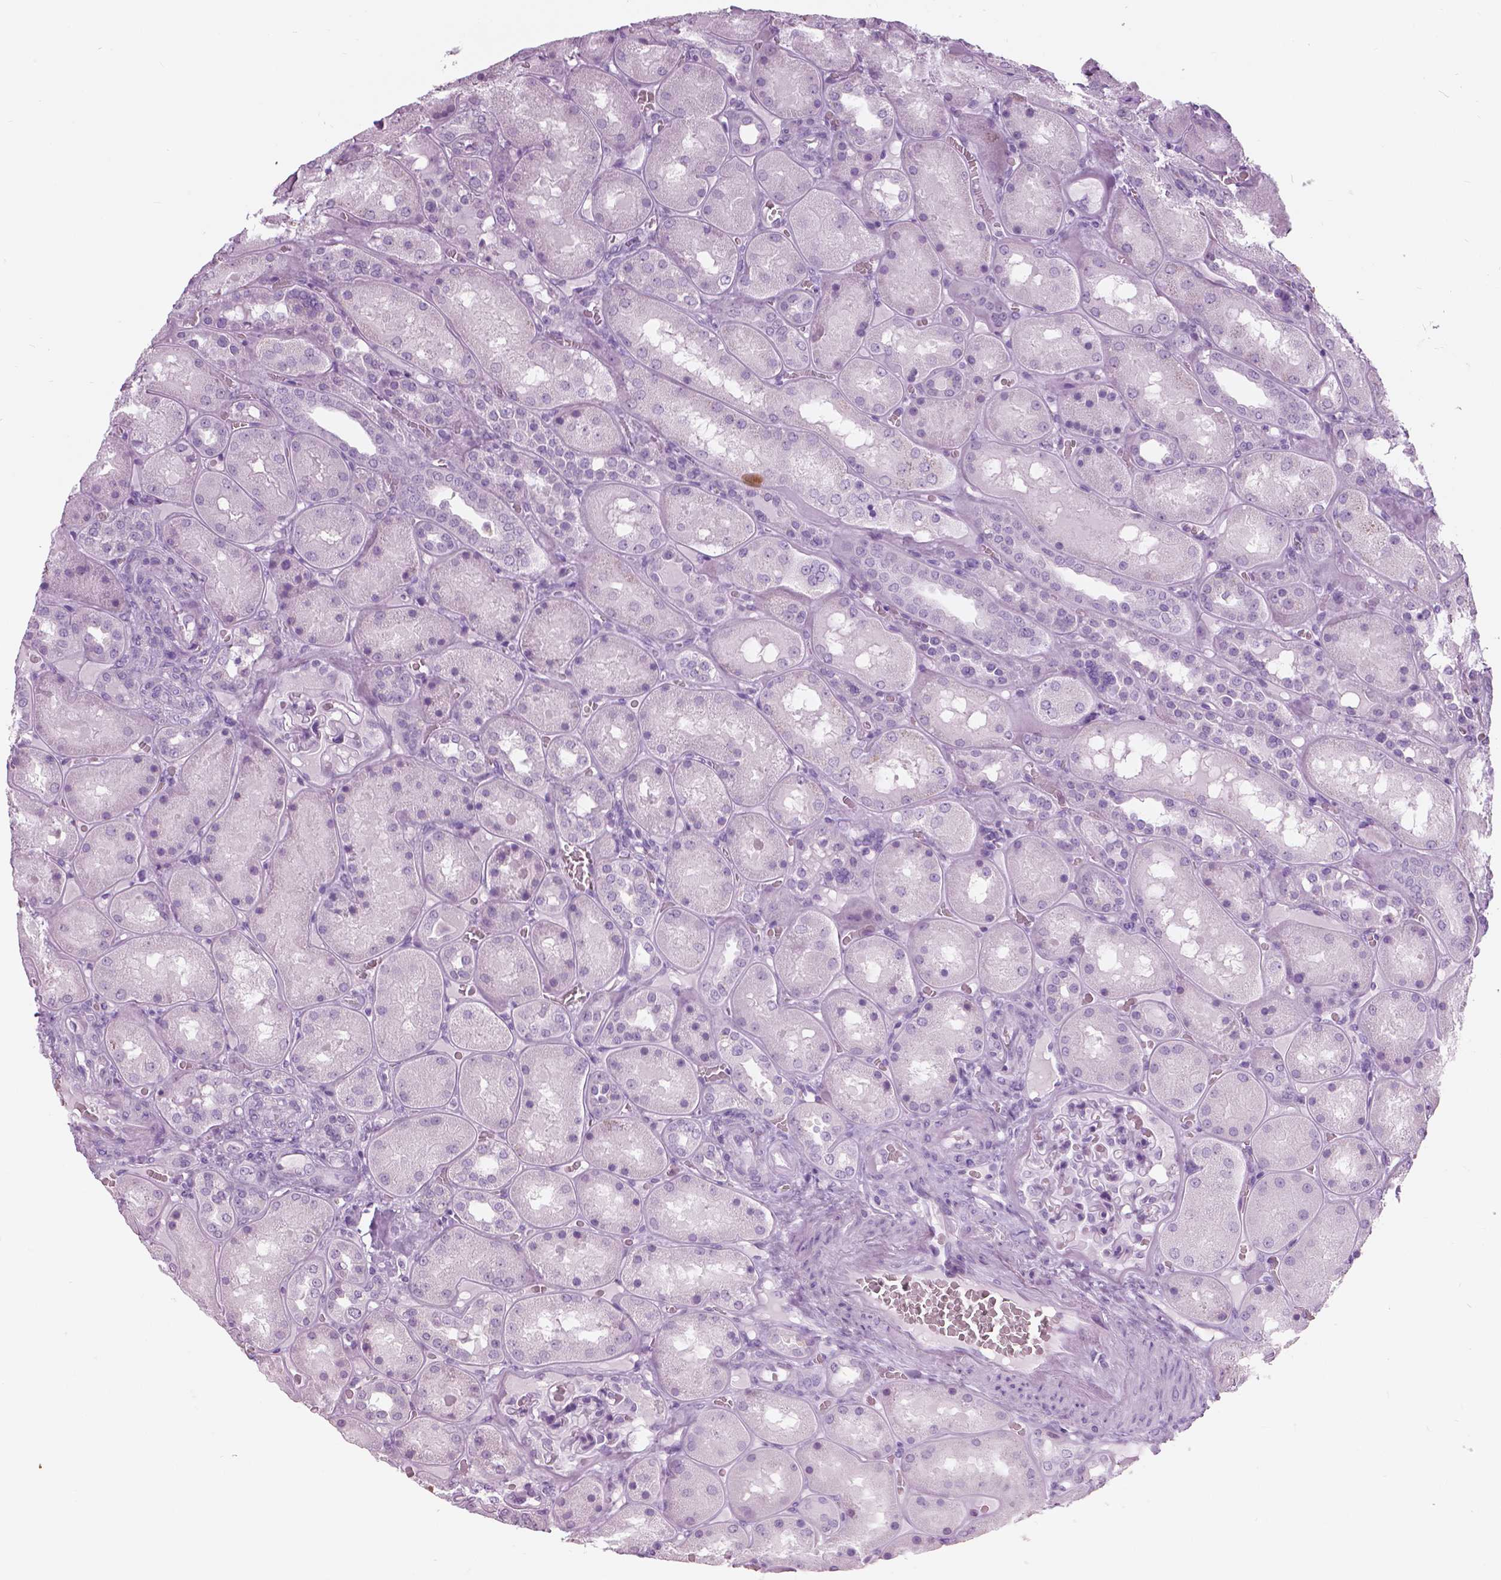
{"staining": {"intensity": "negative", "quantity": "none", "location": "none"}, "tissue": "kidney", "cell_type": "Cells in glomeruli", "image_type": "normal", "snomed": [{"axis": "morphology", "description": "Normal tissue, NOS"}, {"axis": "topography", "description": "Kidney"}], "caption": "Normal kidney was stained to show a protein in brown. There is no significant positivity in cells in glomeruli. (Brightfield microscopy of DAB immunohistochemistry at high magnification).", "gene": "SFTPD", "patient": {"sex": "male", "age": 73}}